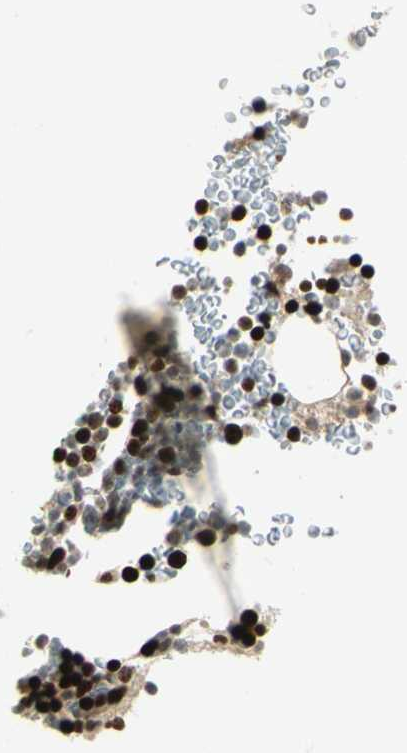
{"staining": {"intensity": "strong", "quantity": "25%-75%", "location": "nuclear"}, "tissue": "bone marrow", "cell_type": "Hematopoietic cells", "image_type": "normal", "snomed": [{"axis": "morphology", "description": "Normal tissue, NOS"}, {"axis": "topography", "description": "Bone marrow"}], "caption": "Protein positivity by immunohistochemistry (IHC) demonstrates strong nuclear staining in approximately 25%-75% of hematopoietic cells in unremarkable bone marrow. (DAB IHC with brightfield microscopy, high magnification).", "gene": "PITX1", "patient": {"sex": "male"}}